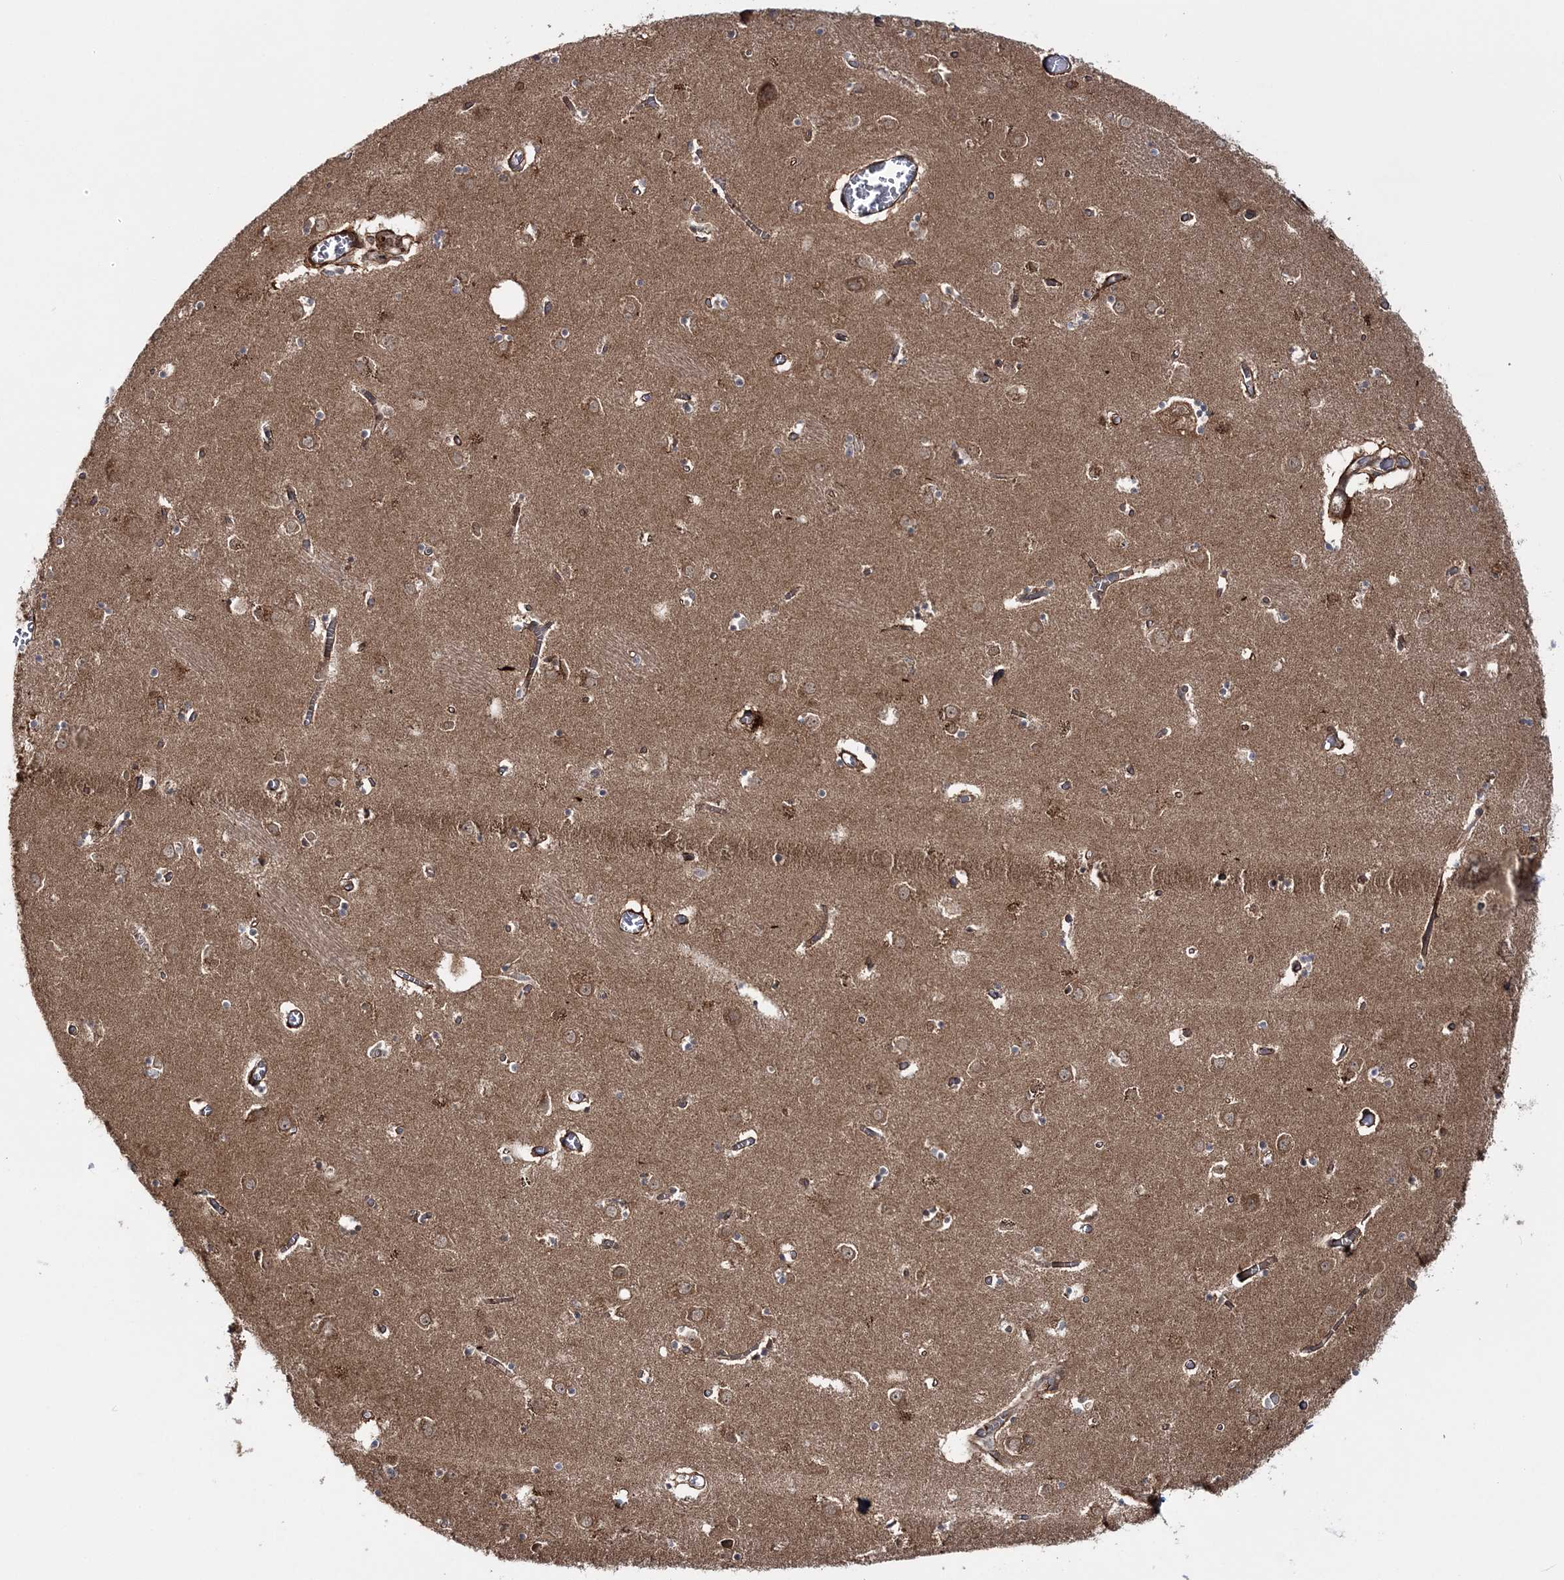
{"staining": {"intensity": "moderate", "quantity": "<25%", "location": "cytoplasmic/membranous"}, "tissue": "caudate", "cell_type": "Glial cells", "image_type": "normal", "snomed": [{"axis": "morphology", "description": "Normal tissue, NOS"}, {"axis": "topography", "description": "Lateral ventricle wall"}], "caption": "Immunohistochemistry (IHC) (DAB) staining of normal human caudate shows moderate cytoplasmic/membranous protein positivity in approximately <25% of glial cells.", "gene": "MOCS2", "patient": {"sex": "male", "age": 70}}